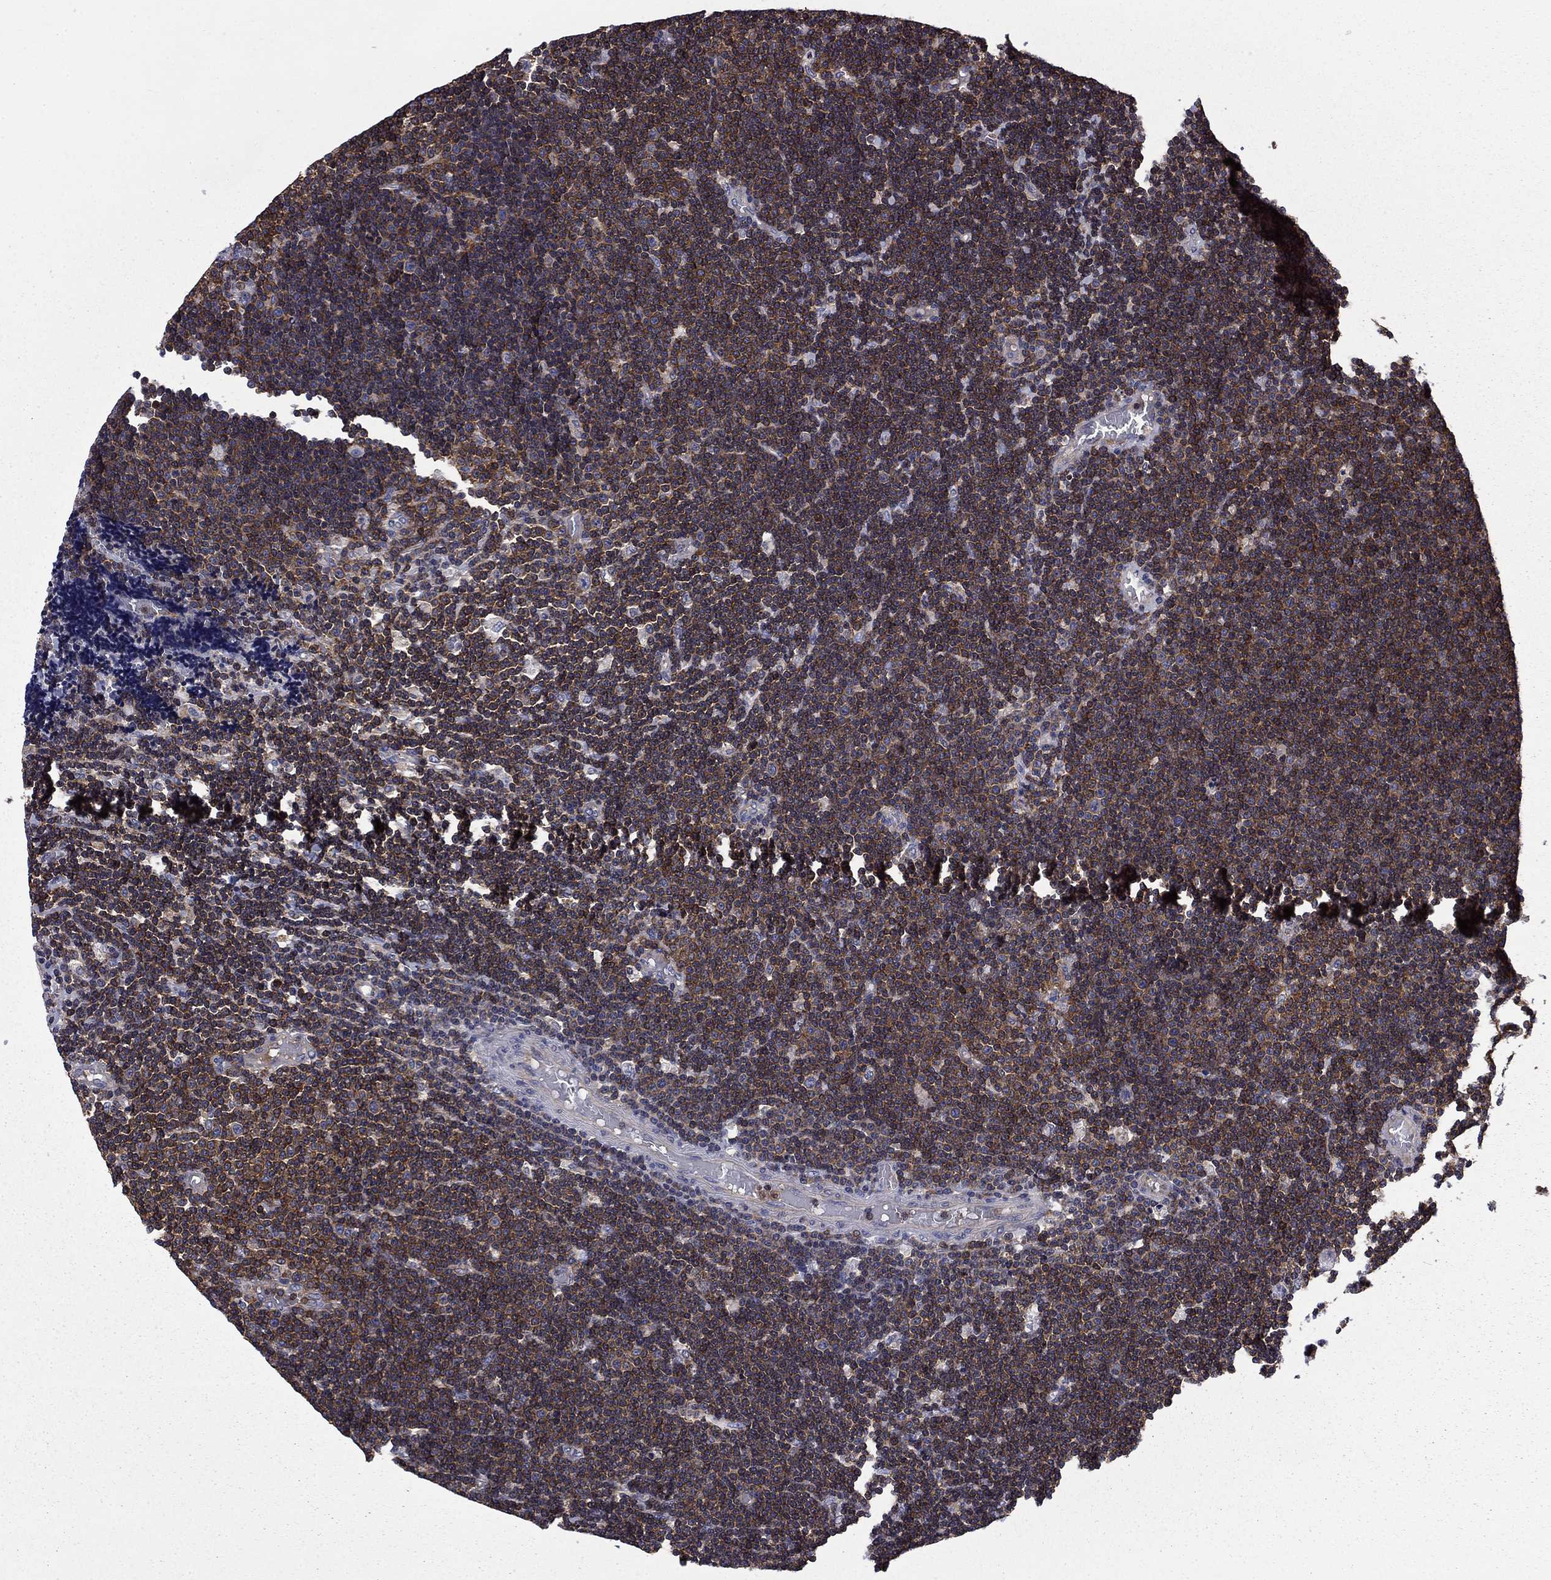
{"staining": {"intensity": "negative", "quantity": "none", "location": "none"}, "tissue": "lymphoma", "cell_type": "Tumor cells", "image_type": "cancer", "snomed": [{"axis": "morphology", "description": "Malignant lymphoma, non-Hodgkin's type, Low grade"}, {"axis": "topography", "description": "Brain"}], "caption": "DAB (3,3'-diaminobenzidine) immunohistochemical staining of malignant lymphoma, non-Hodgkin's type (low-grade) shows no significant staining in tumor cells.", "gene": "ARHGAP45", "patient": {"sex": "female", "age": 66}}